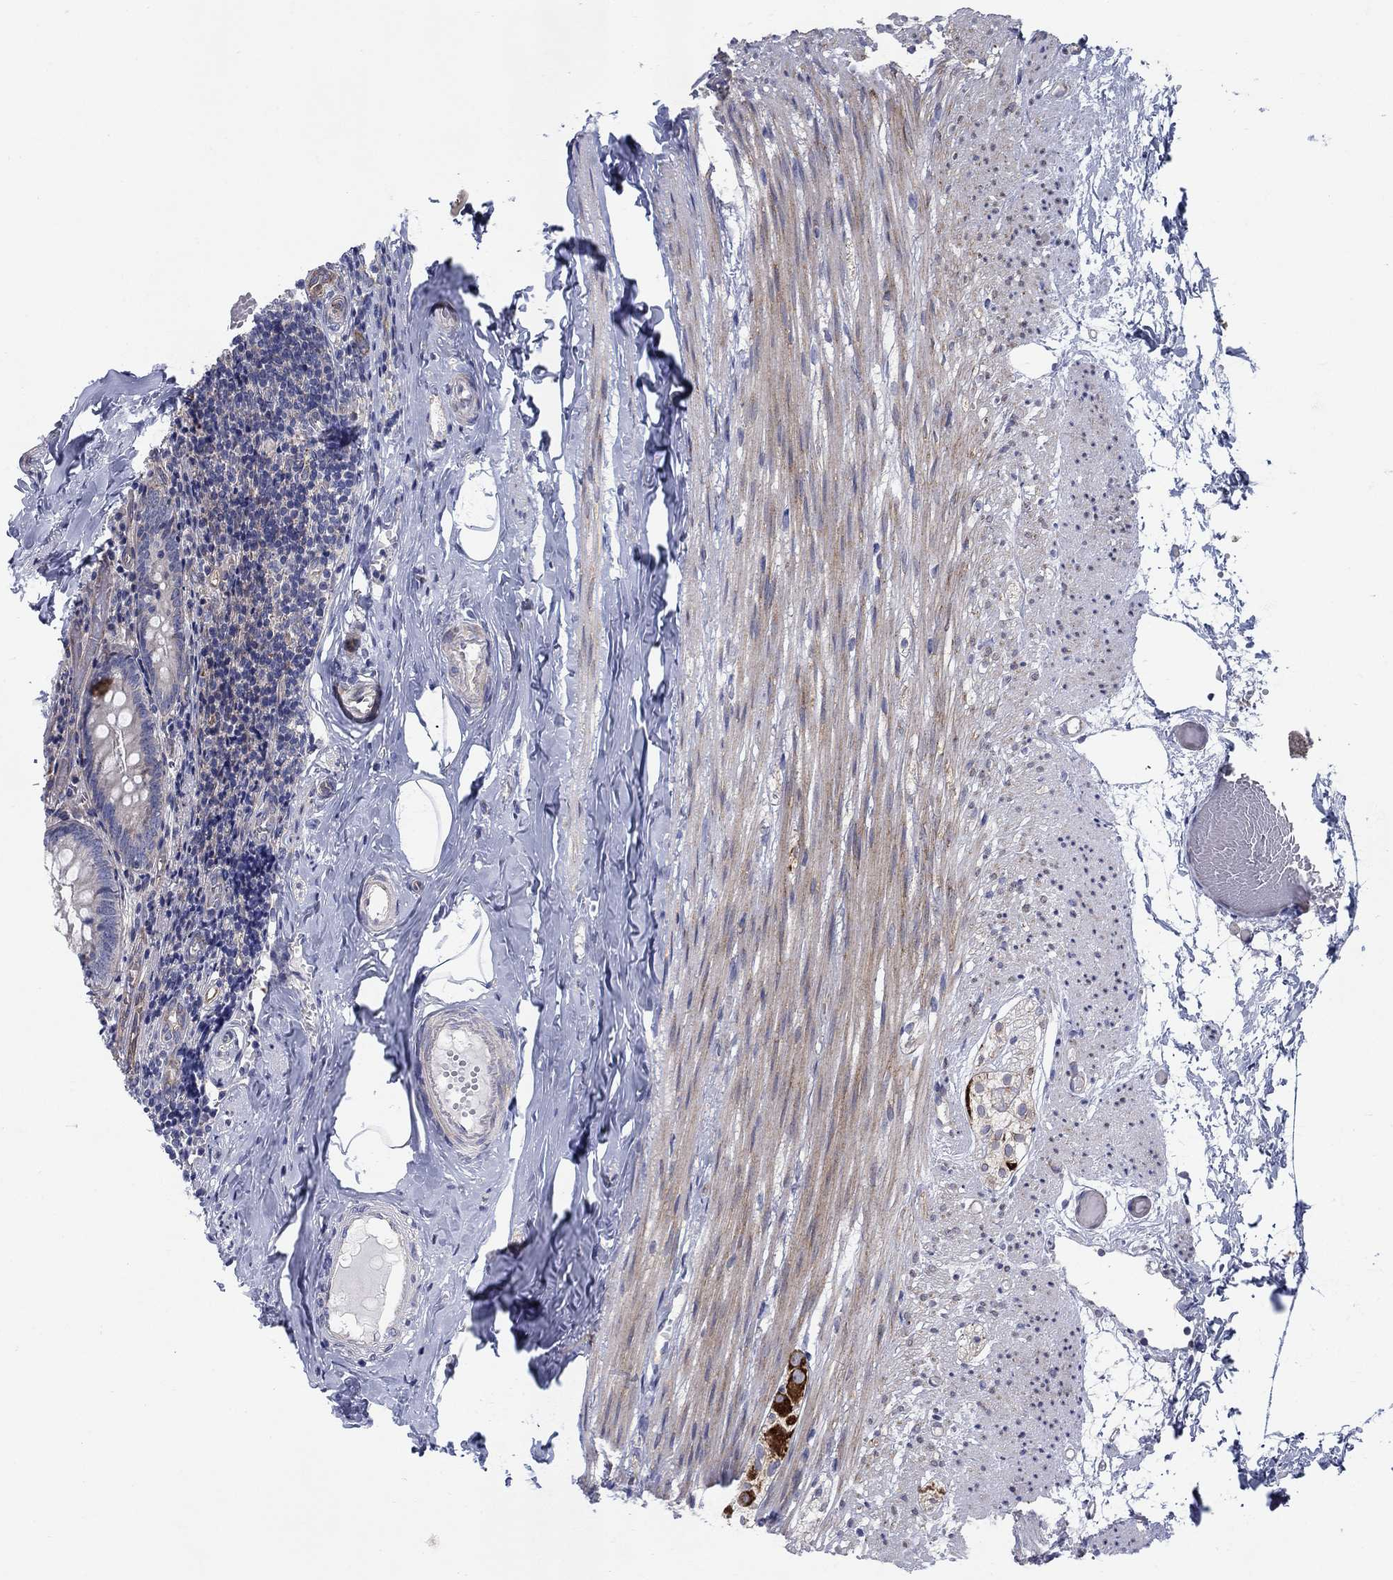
{"staining": {"intensity": "weak", "quantity": "25%-75%", "location": "cytoplasmic/membranous"}, "tissue": "appendix", "cell_type": "Glandular cells", "image_type": "normal", "snomed": [{"axis": "morphology", "description": "Normal tissue, NOS"}, {"axis": "topography", "description": "Appendix"}], "caption": "Protein staining reveals weak cytoplasmic/membranous staining in about 25%-75% of glandular cells in benign appendix.", "gene": "FXR1", "patient": {"sex": "female", "age": 23}}